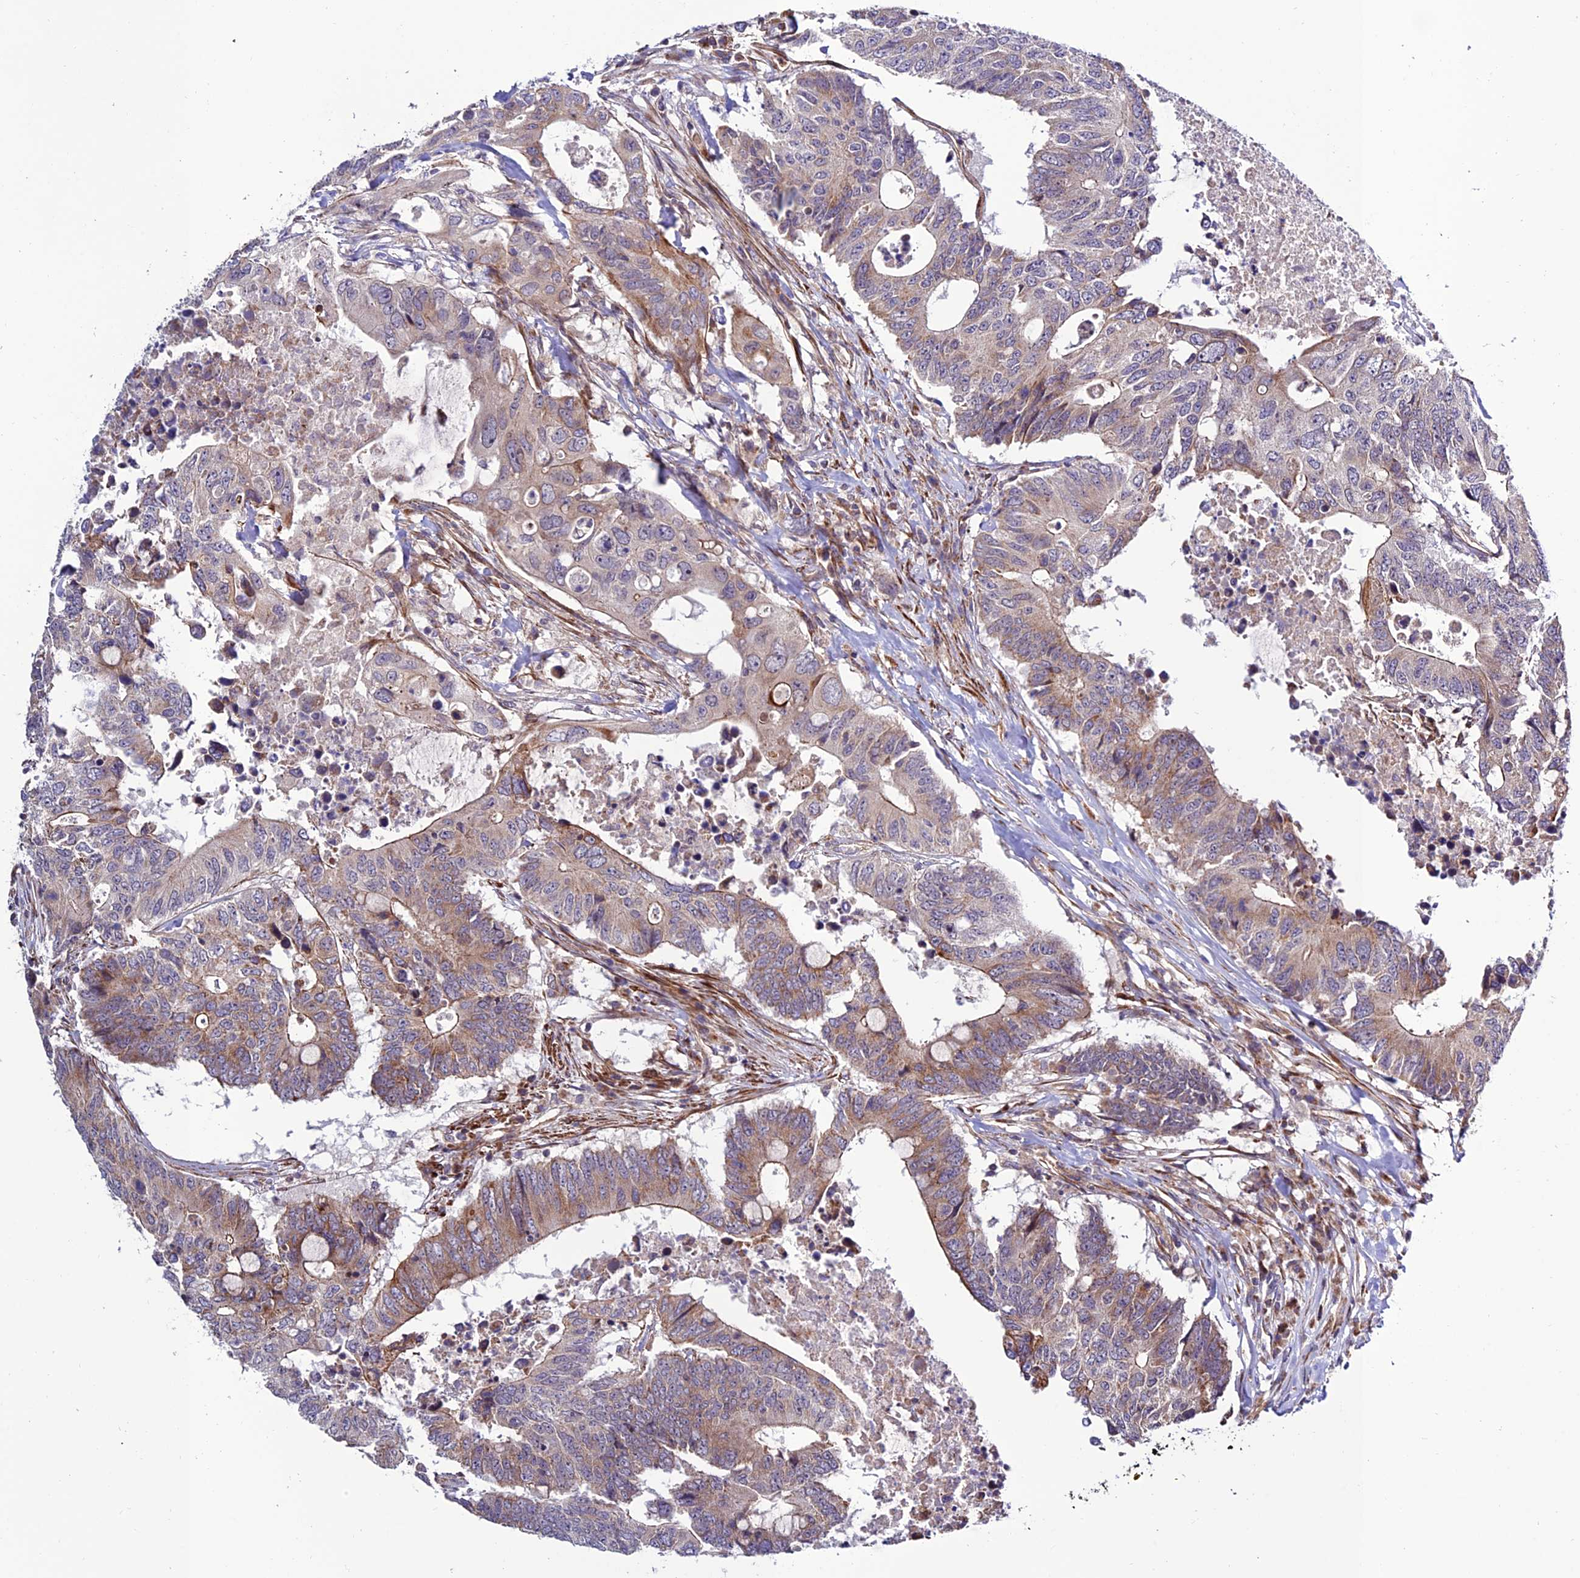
{"staining": {"intensity": "moderate", "quantity": "<25%", "location": "cytoplasmic/membranous"}, "tissue": "colorectal cancer", "cell_type": "Tumor cells", "image_type": "cancer", "snomed": [{"axis": "morphology", "description": "Adenocarcinoma, NOS"}, {"axis": "topography", "description": "Colon"}], "caption": "IHC of colorectal adenocarcinoma shows low levels of moderate cytoplasmic/membranous expression in approximately <25% of tumor cells. (brown staining indicates protein expression, while blue staining denotes nuclei).", "gene": "TNIP3", "patient": {"sex": "male", "age": 71}}